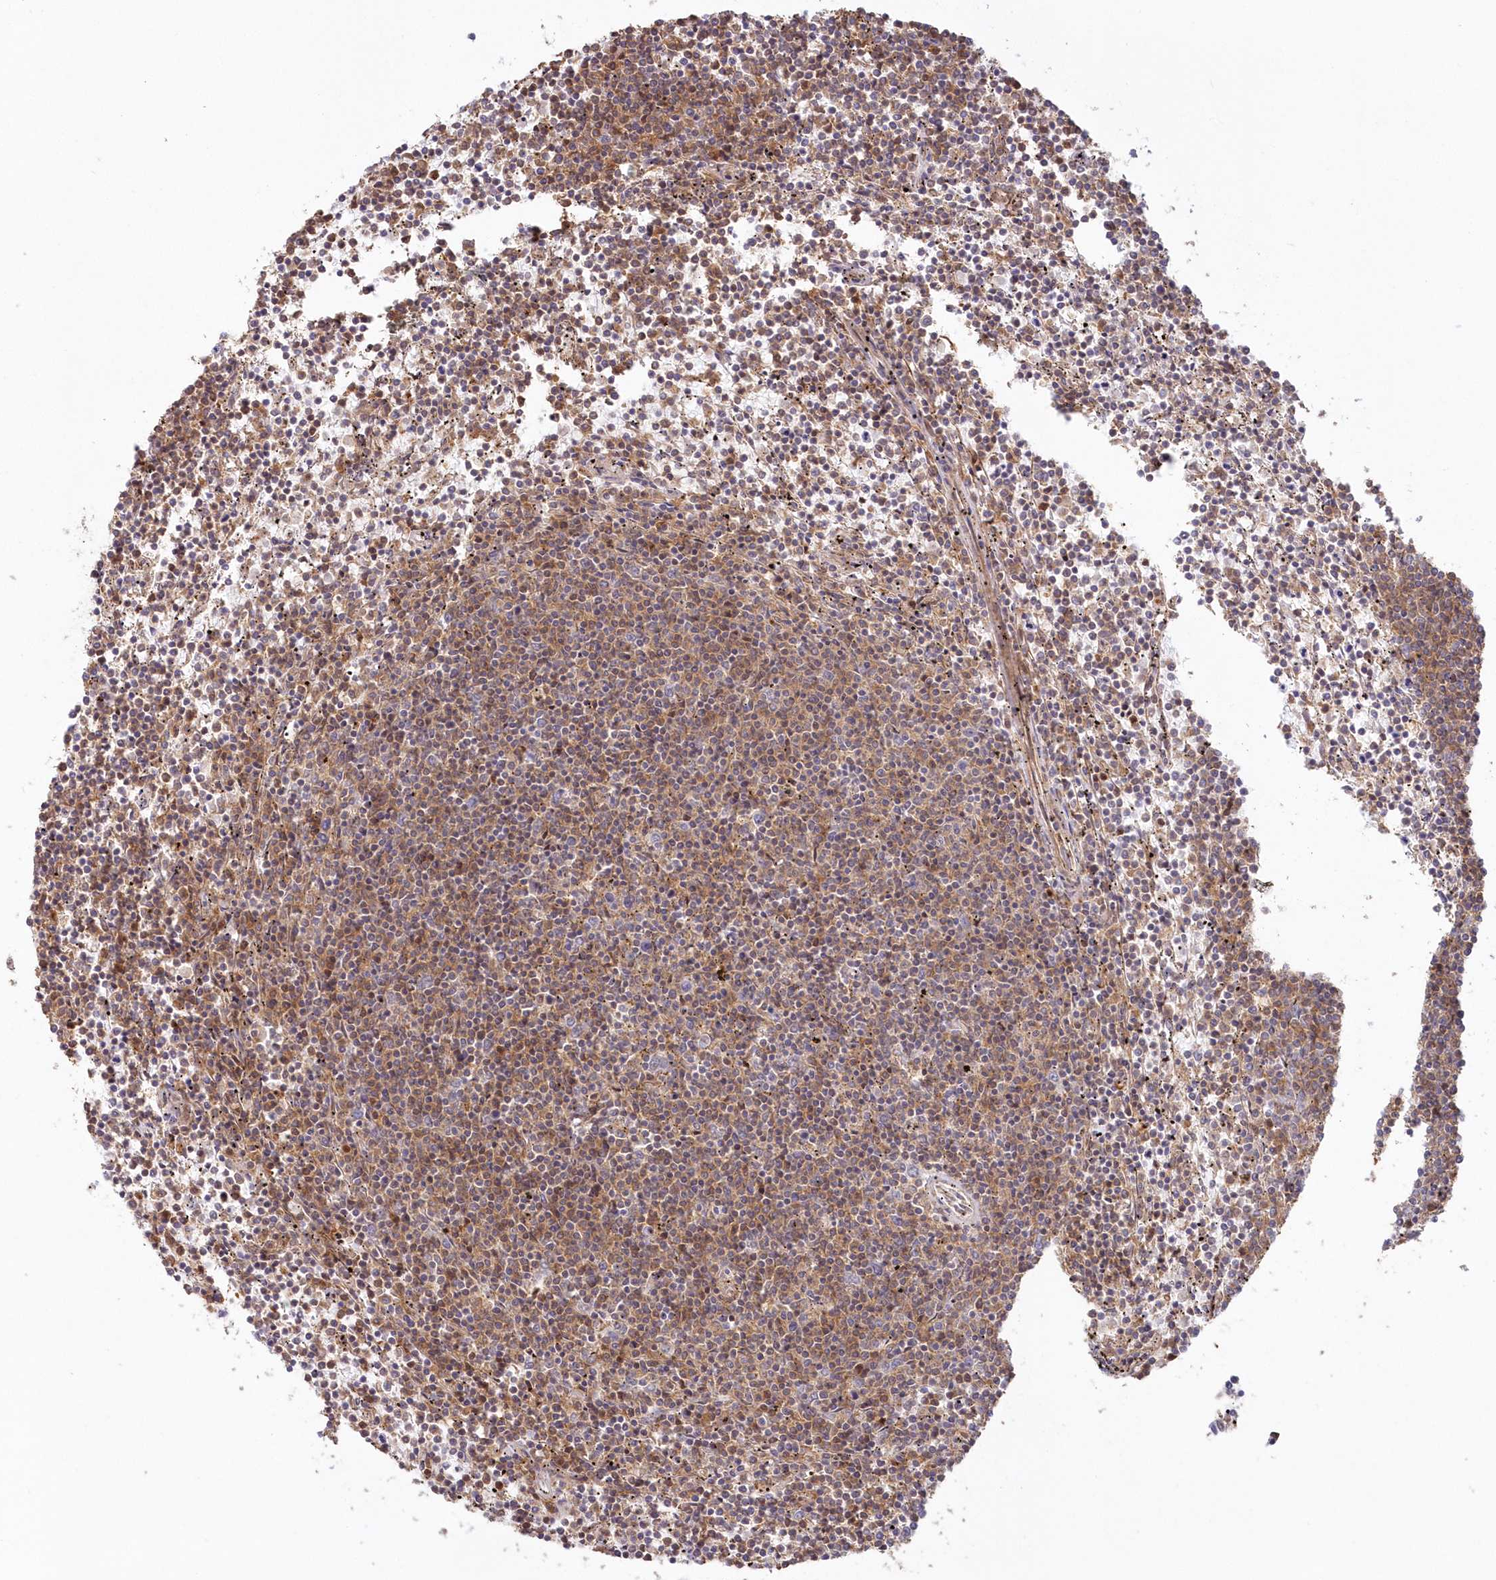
{"staining": {"intensity": "moderate", "quantity": "25%-75%", "location": "cytoplasmic/membranous"}, "tissue": "lymphoma", "cell_type": "Tumor cells", "image_type": "cancer", "snomed": [{"axis": "morphology", "description": "Malignant lymphoma, non-Hodgkin's type, Low grade"}, {"axis": "topography", "description": "Spleen"}], "caption": "Immunohistochemistry (IHC) micrograph of low-grade malignant lymphoma, non-Hodgkin's type stained for a protein (brown), which displays medium levels of moderate cytoplasmic/membranous positivity in approximately 25%-75% of tumor cells.", "gene": "GBE1", "patient": {"sex": "female", "age": 50}}